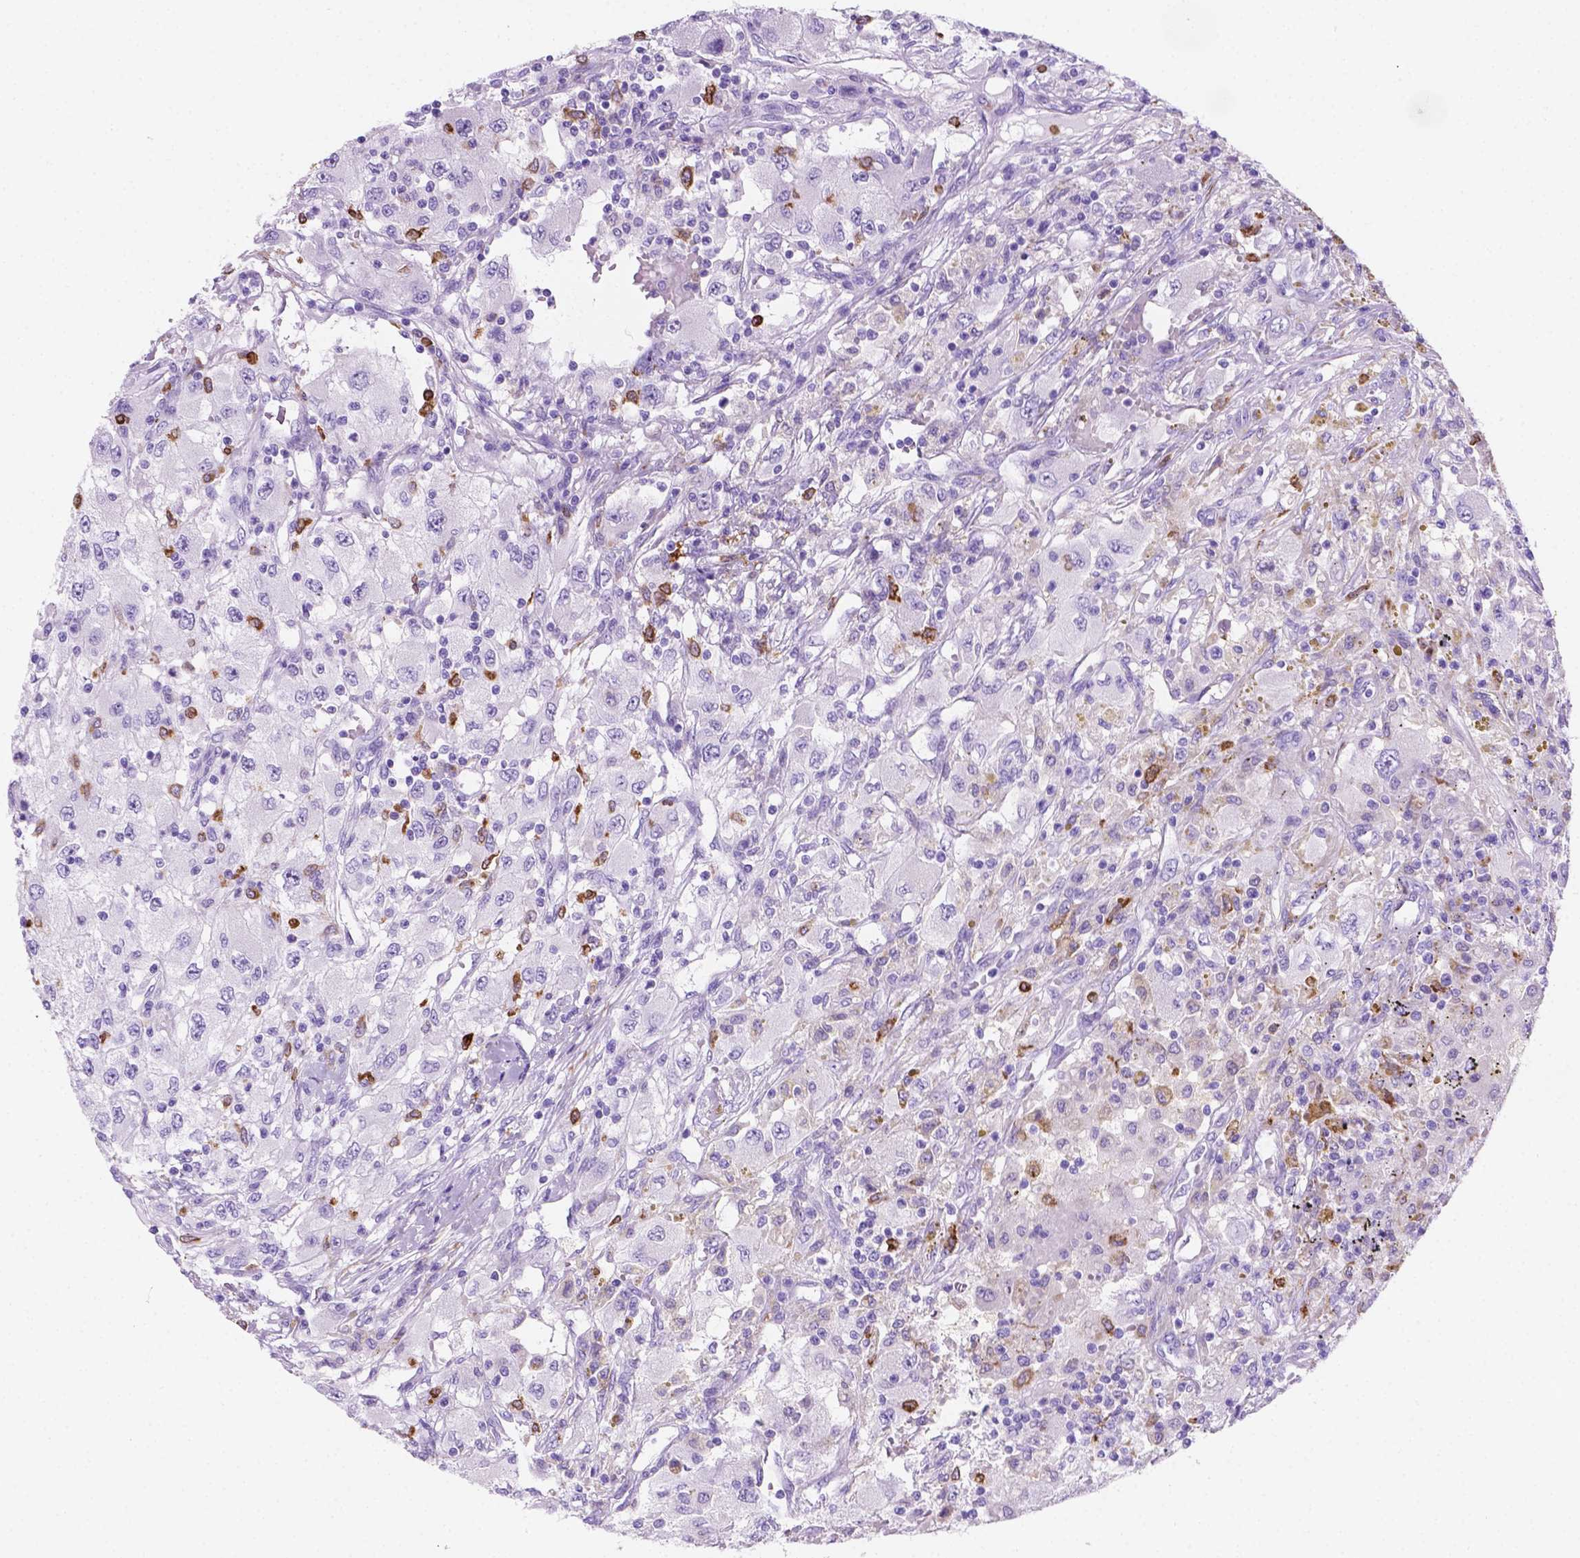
{"staining": {"intensity": "negative", "quantity": "none", "location": "none"}, "tissue": "renal cancer", "cell_type": "Tumor cells", "image_type": "cancer", "snomed": [{"axis": "morphology", "description": "Adenocarcinoma, NOS"}, {"axis": "topography", "description": "Kidney"}], "caption": "This is a histopathology image of IHC staining of adenocarcinoma (renal), which shows no expression in tumor cells.", "gene": "MACF1", "patient": {"sex": "female", "age": 67}}